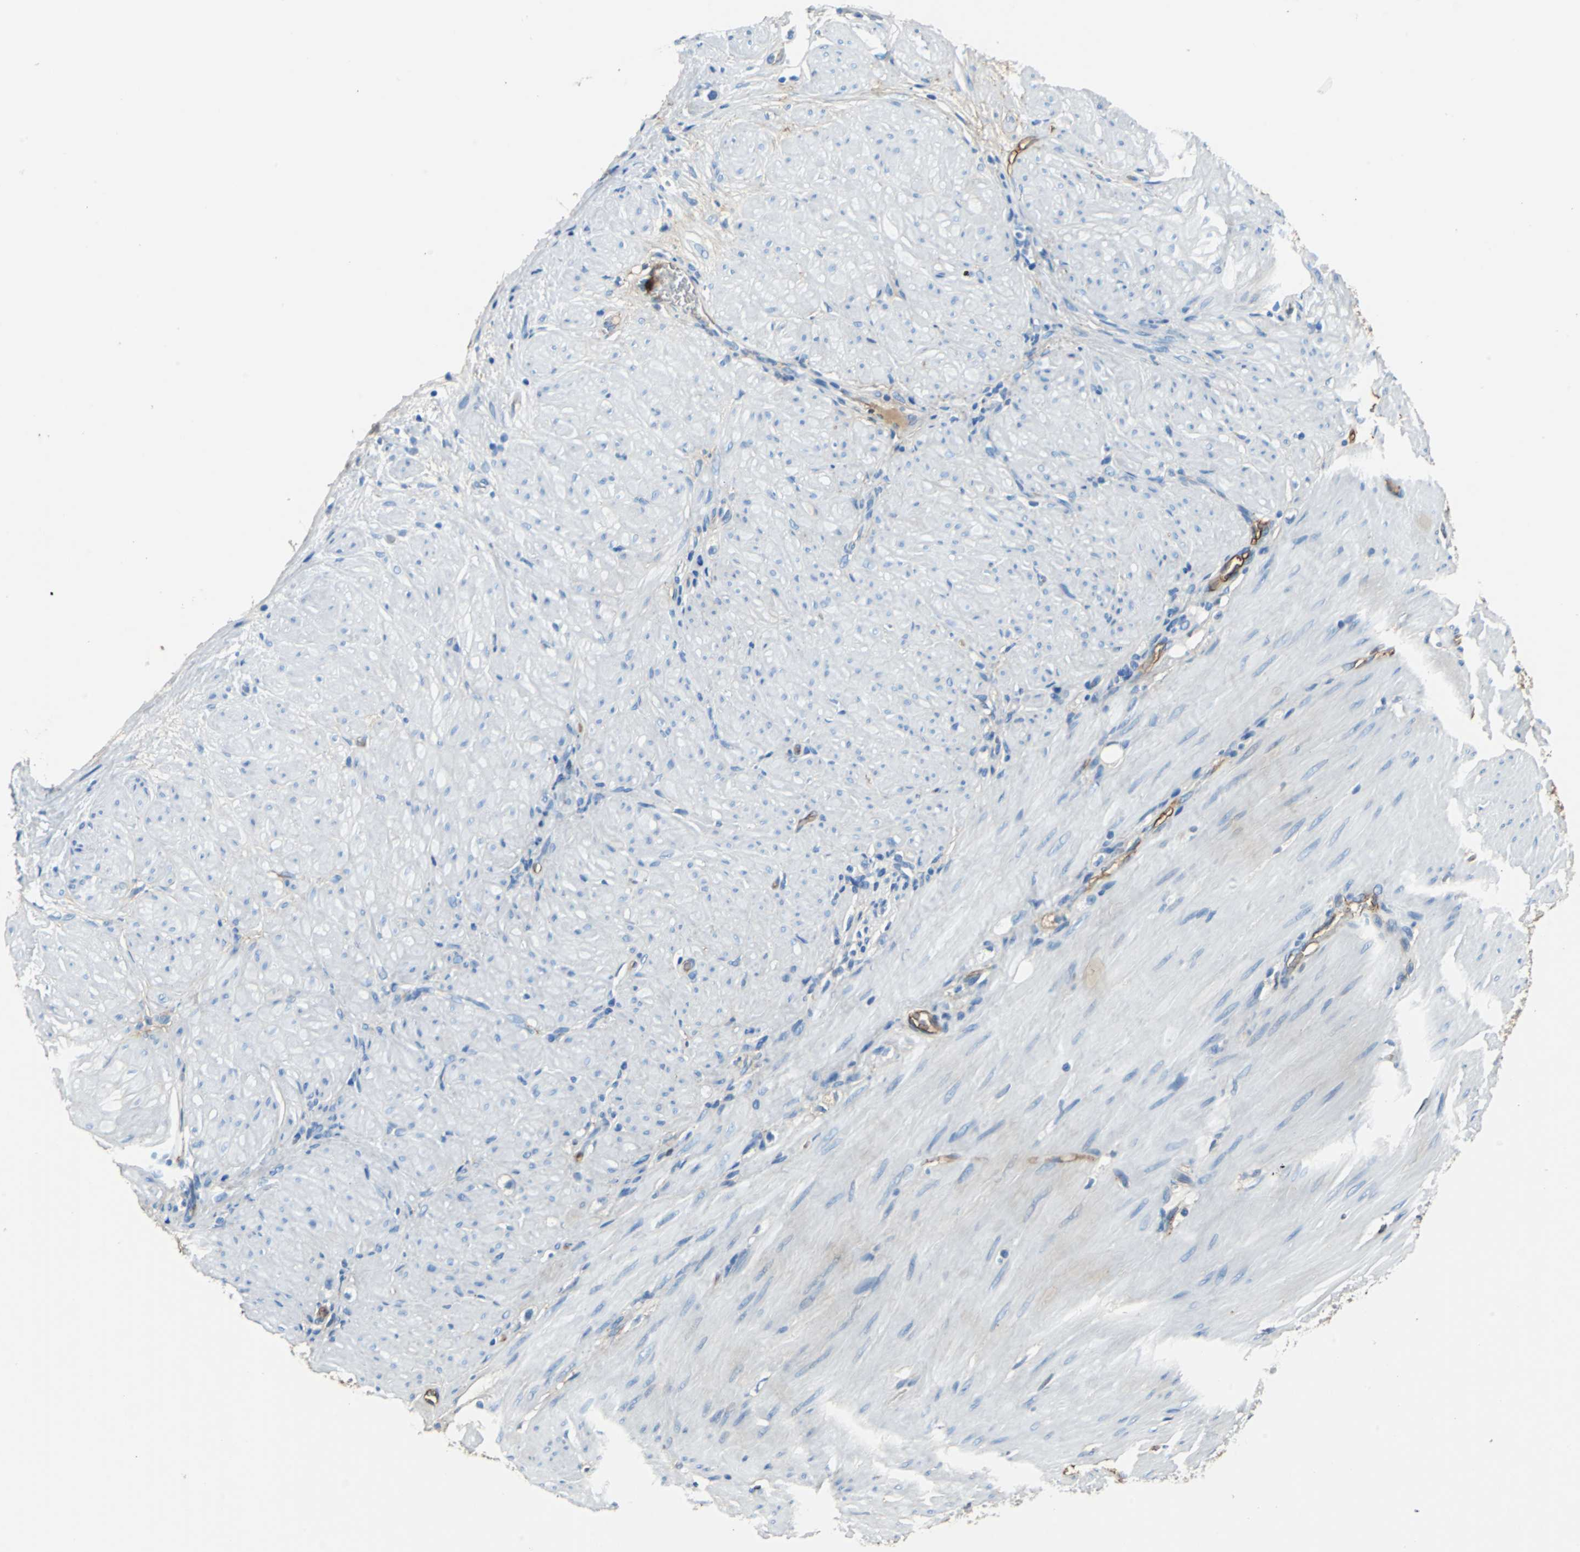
{"staining": {"intensity": "weak", "quantity": "<25%", "location": "cytoplasmic/membranous"}, "tissue": "stomach cancer", "cell_type": "Tumor cells", "image_type": "cancer", "snomed": [{"axis": "morphology", "description": "Adenocarcinoma, NOS"}, {"axis": "topography", "description": "Stomach"}], "caption": "This is an immunohistochemistry (IHC) image of human stomach cancer (adenocarcinoma). There is no positivity in tumor cells.", "gene": "ALB", "patient": {"sex": "male", "age": 82}}